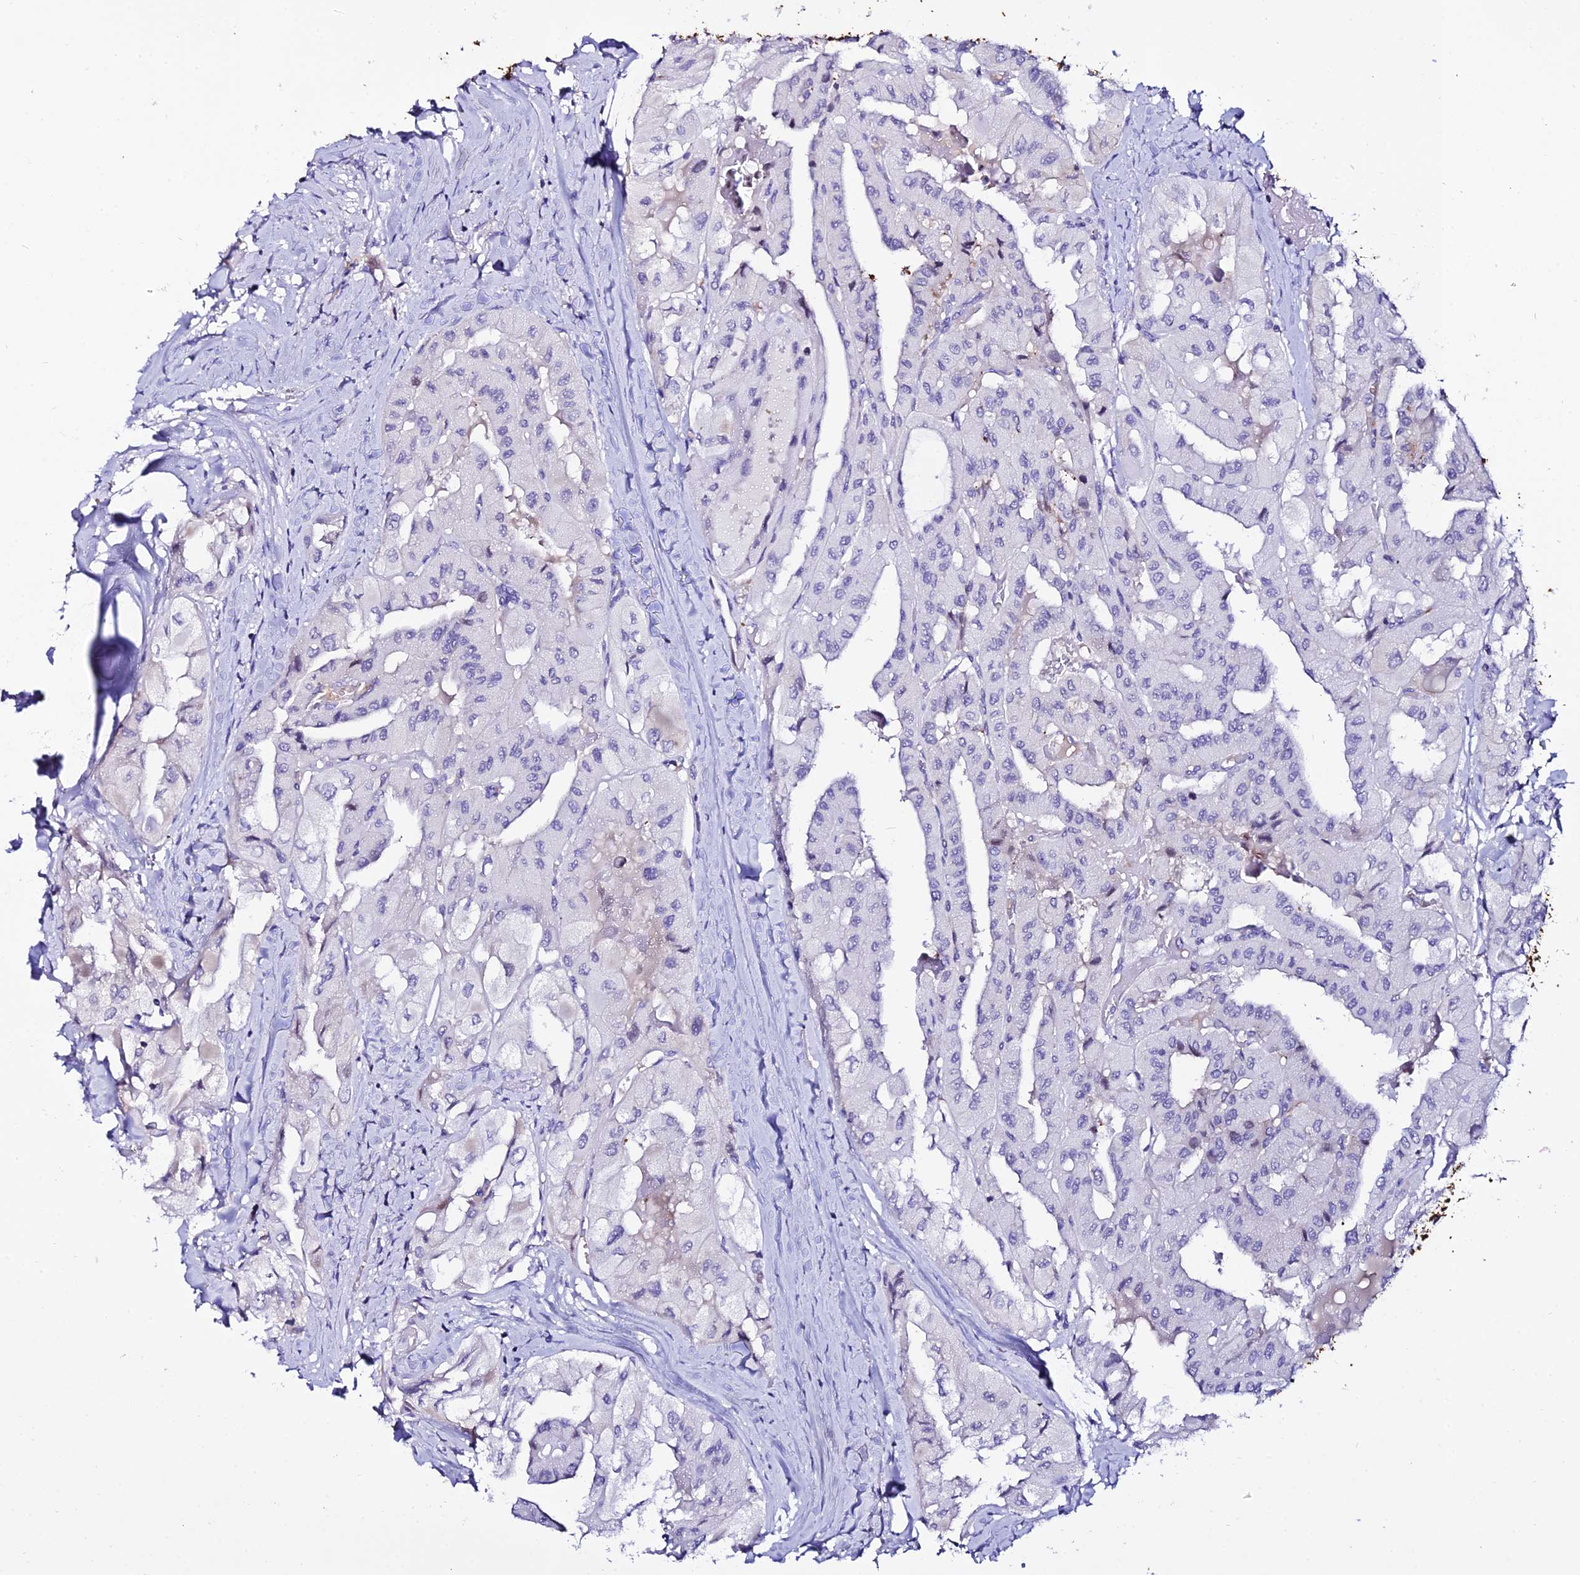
{"staining": {"intensity": "negative", "quantity": "none", "location": "none"}, "tissue": "thyroid cancer", "cell_type": "Tumor cells", "image_type": "cancer", "snomed": [{"axis": "morphology", "description": "Normal tissue, NOS"}, {"axis": "morphology", "description": "Papillary adenocarcinoma, NOS"}, {"axis": "topography", "description": "Thyroid gland"}], "caption": "IHC histopathology image of thyroid cancer (papillary adenocarcinoma) stained for a protein (brown), which exhibits no staining in tumor cells. (DAB immunohistochemistry (IHC), high magnification).", "gene": "DEFB132", "patient": {"sex": "female", "age": 59}}